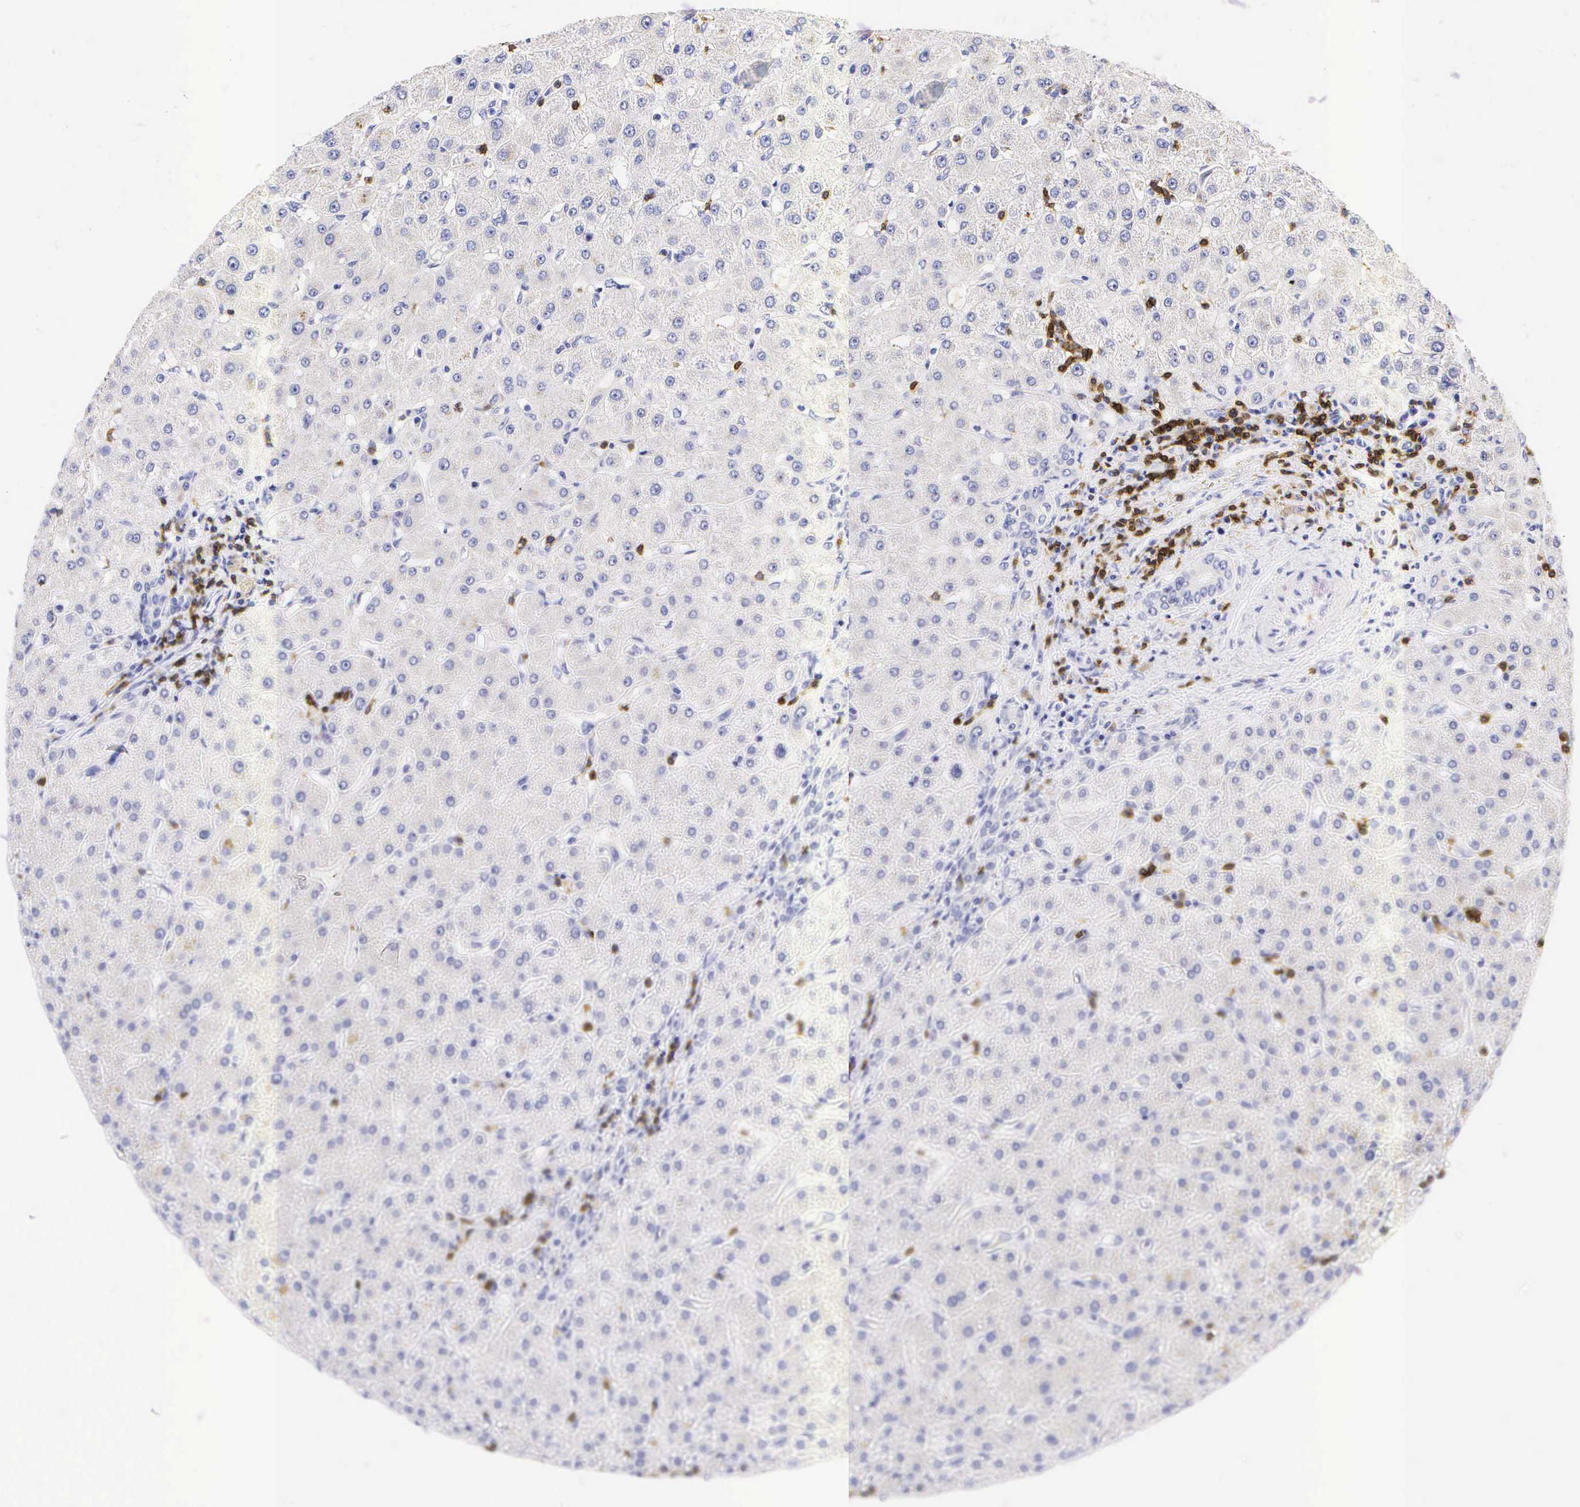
{"staining": {"intensity": "negative", "quantity": "none", "location": "none"}, "tissue": "liver", "cell_type": "Cholangiocytes", "image_type": "normal", "snomed": [{"axis": "morphology", "description": "Normal tissue, NOS"}, {"axis": "topography", "description": "Liver"}], "caption": "The micrograph demonstrates no significant positivity in cholangiocytes of liver. (DAB (3,3'-diaminobenzidine) immunohistochemistry (IHC) visualized using brightfield microscopy, high magnification).", "gene": "CD3E", "patient": {"sex": "female", "age": 79}}